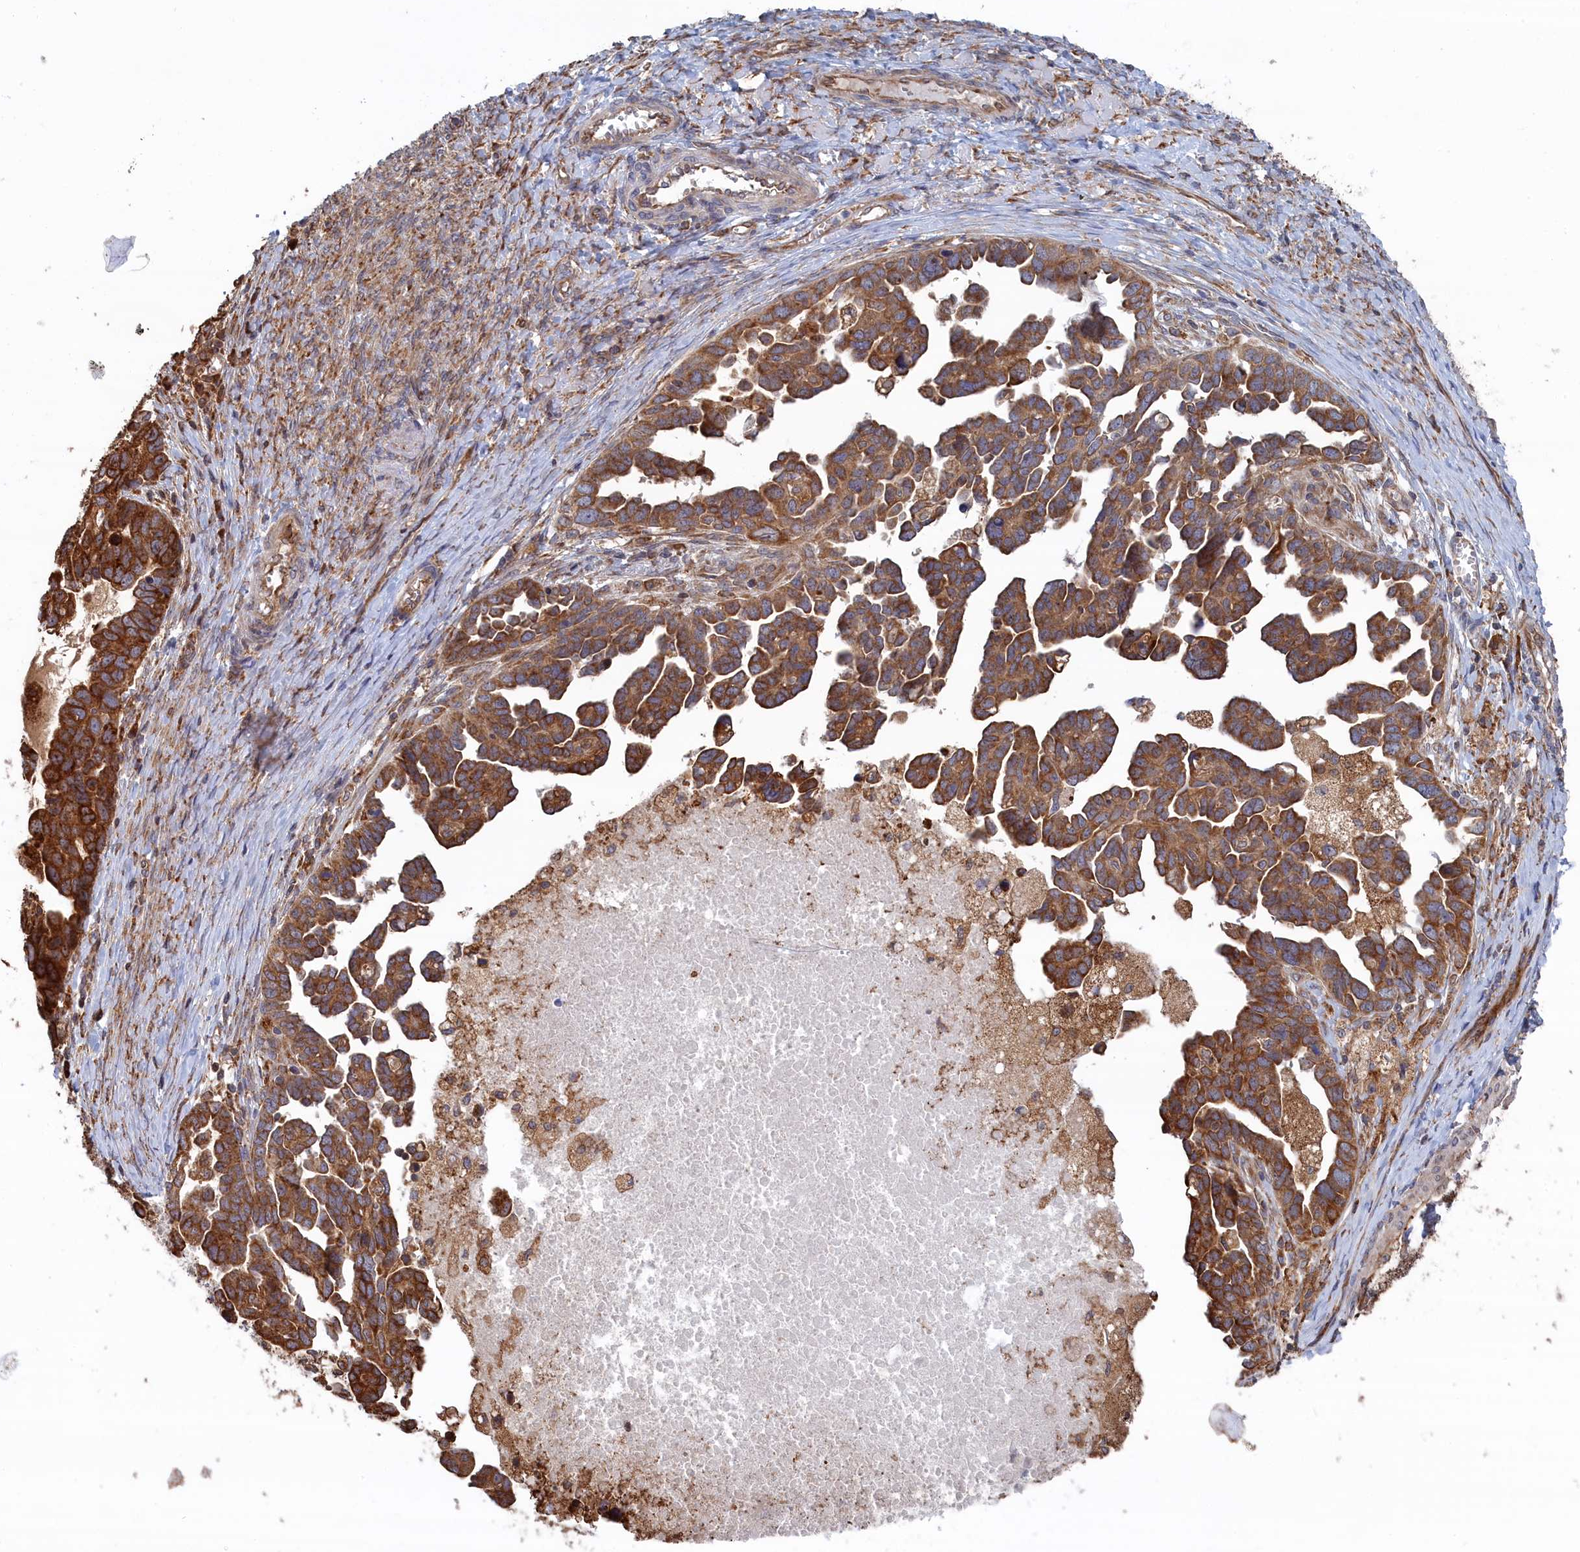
{"staining": {"intensity": "strong", "quantity": ">75%", "location": "cytoplasmic/membranous"}, "tissue": "ovarian cancer", "cell_type": "Tumor cells", "image_type": "cancer", "snomed": [{"axis": "morphology", "description": "Cystadenocarcinoma, serous, NOS"}, {"axis": "topography", "description": "Ovary"}], "caption": "Ovarian cancer stained for a protein (brown) shows strong cytoplasmic/membranous positive expression in about >75% of tumor cells.", "gene": "BPIFB6", "patient": {"sex": "female", "age": 54}}